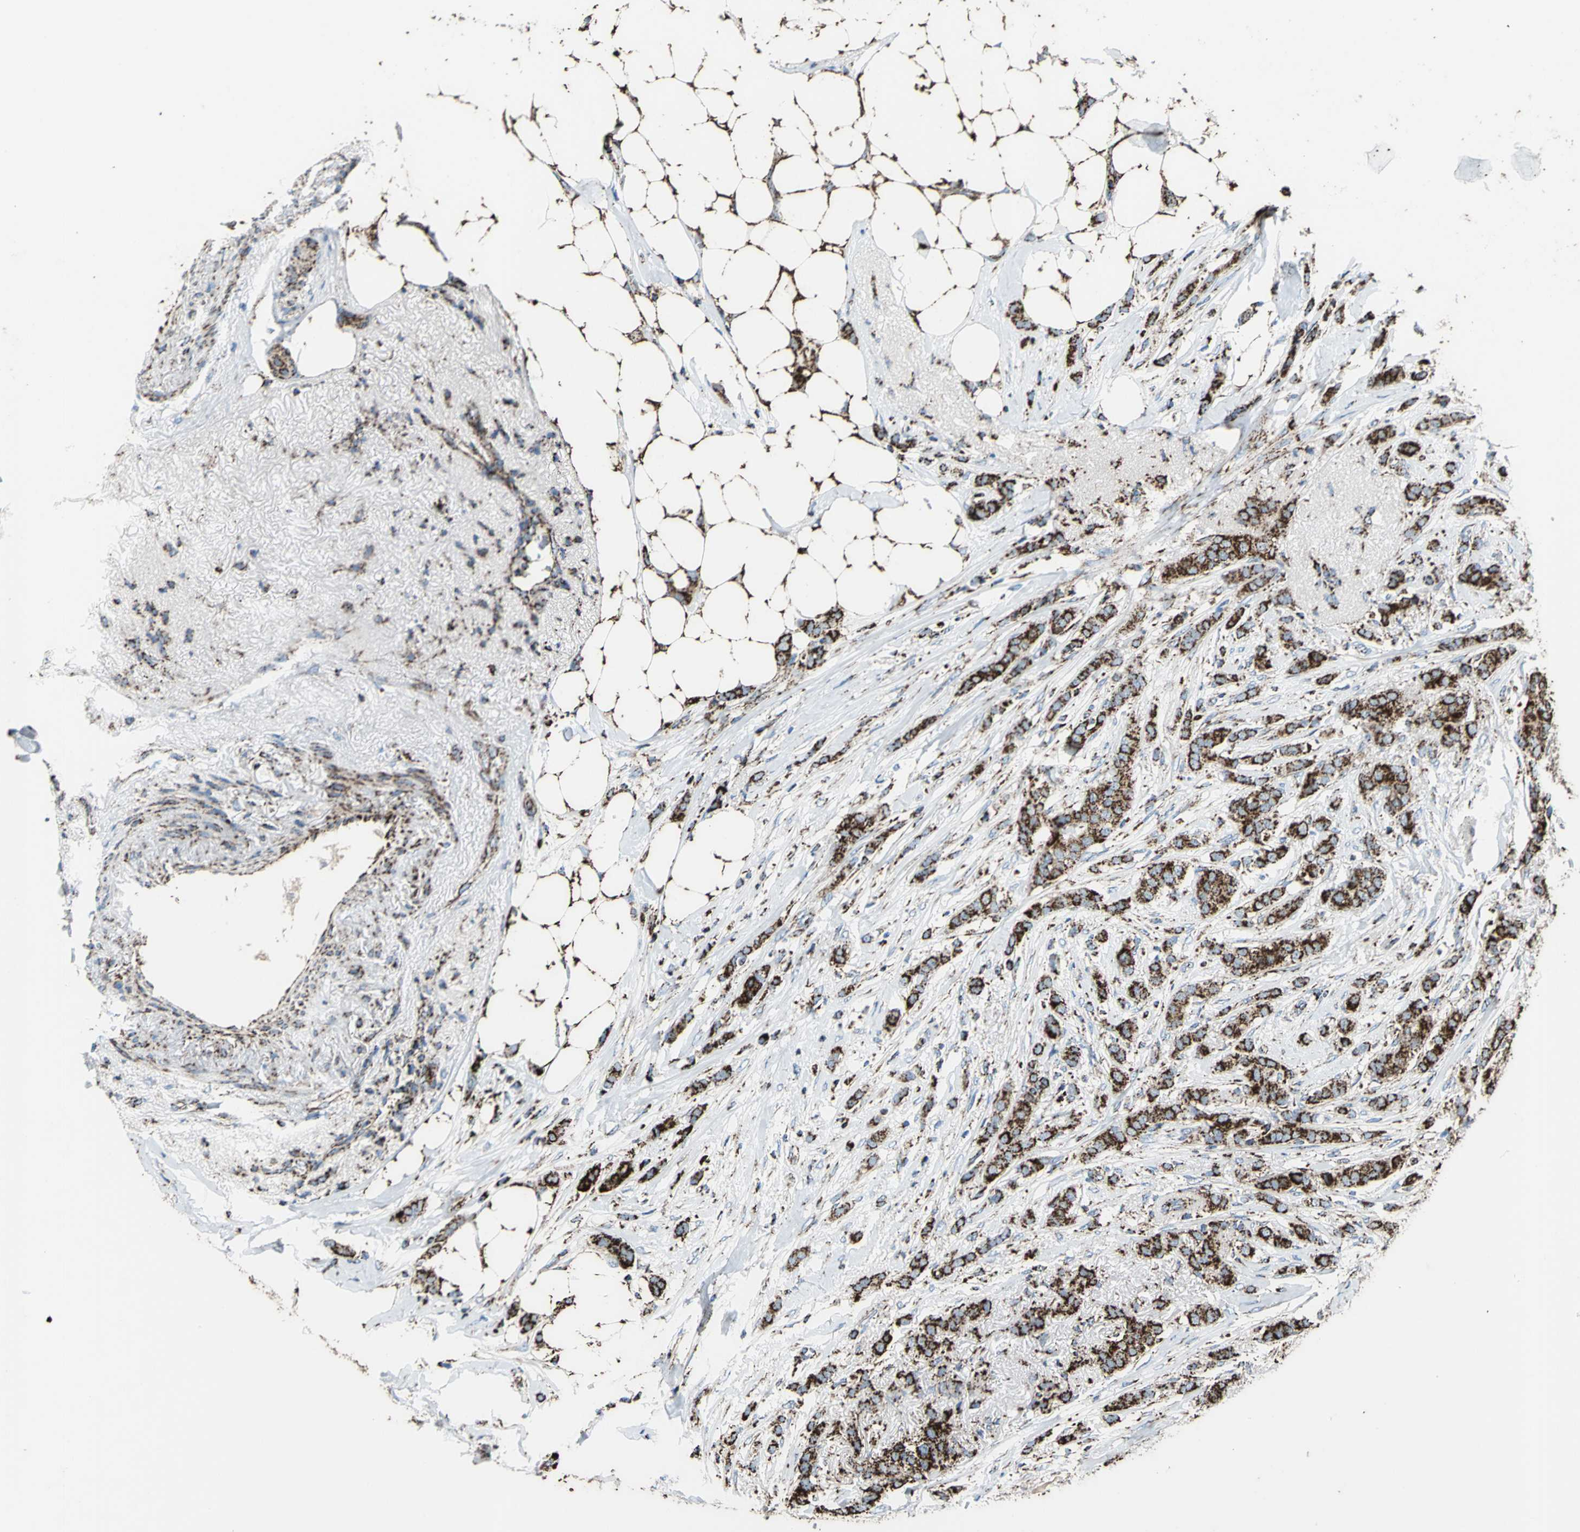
{"staining": {"intensity": "strong", "quantity": ">75%", "location": "cytoplasmic/membranous"}, "tissue": "breast cancer", "cell_type": "Tumor cells", "image_type": "cancer", "snomed": [{"axis": "morphology", "description": "Lobular carcinoma"}, {"axis": "topography", "description": "Breast"}], "caption": "Protein expression by immunohistochemistry exhibits strong cytoplasmic/membranous positivity in about >75% of tumor cells in breast lobular carcinoma.", "gene": "ECH1", "patient": {"sex": "female", "age": 55}}